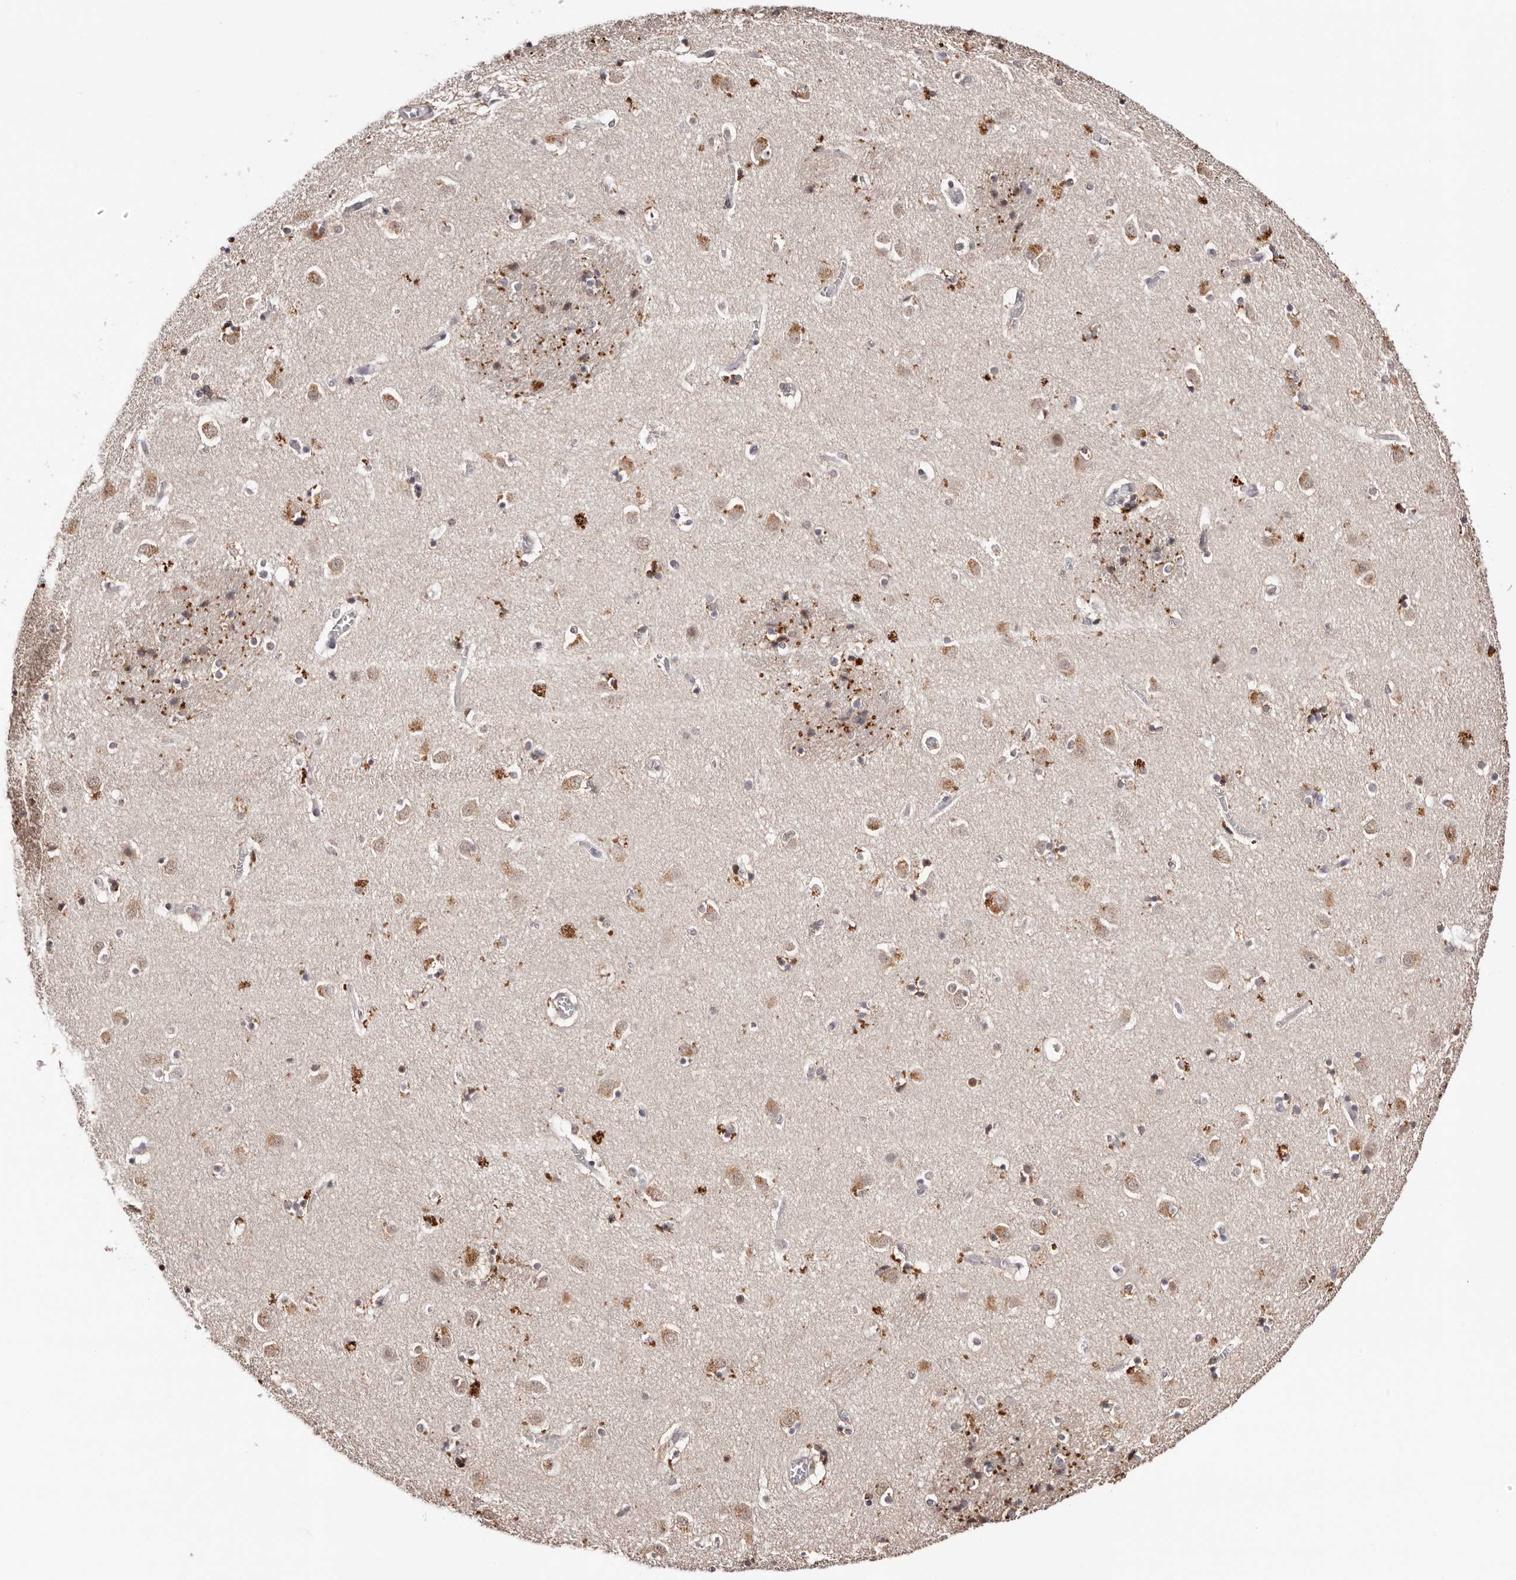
{"staining": {"intensity": "moderate", "quantity": "<25%", "location": "cytoplasmic/membranous"}, "tissue": "caudate", "cell_type": "Glial cells", "image_type": "normal", "snomed": [{"axis": "morphology", "description": "Normal tissue, NOS"}, {"axis": "topography", "description": "Lateral ventricle wall"}], "caption": "This image exhibits unremarkable caudate stained with IHC to label a protein in brown. The cytoplasmic/membranous of glial cells show moderate positivity for the protein. Nuclei are counter-stained blue.", "gene": "TYW3", "patient": {"sex": "male", "age": 70}}